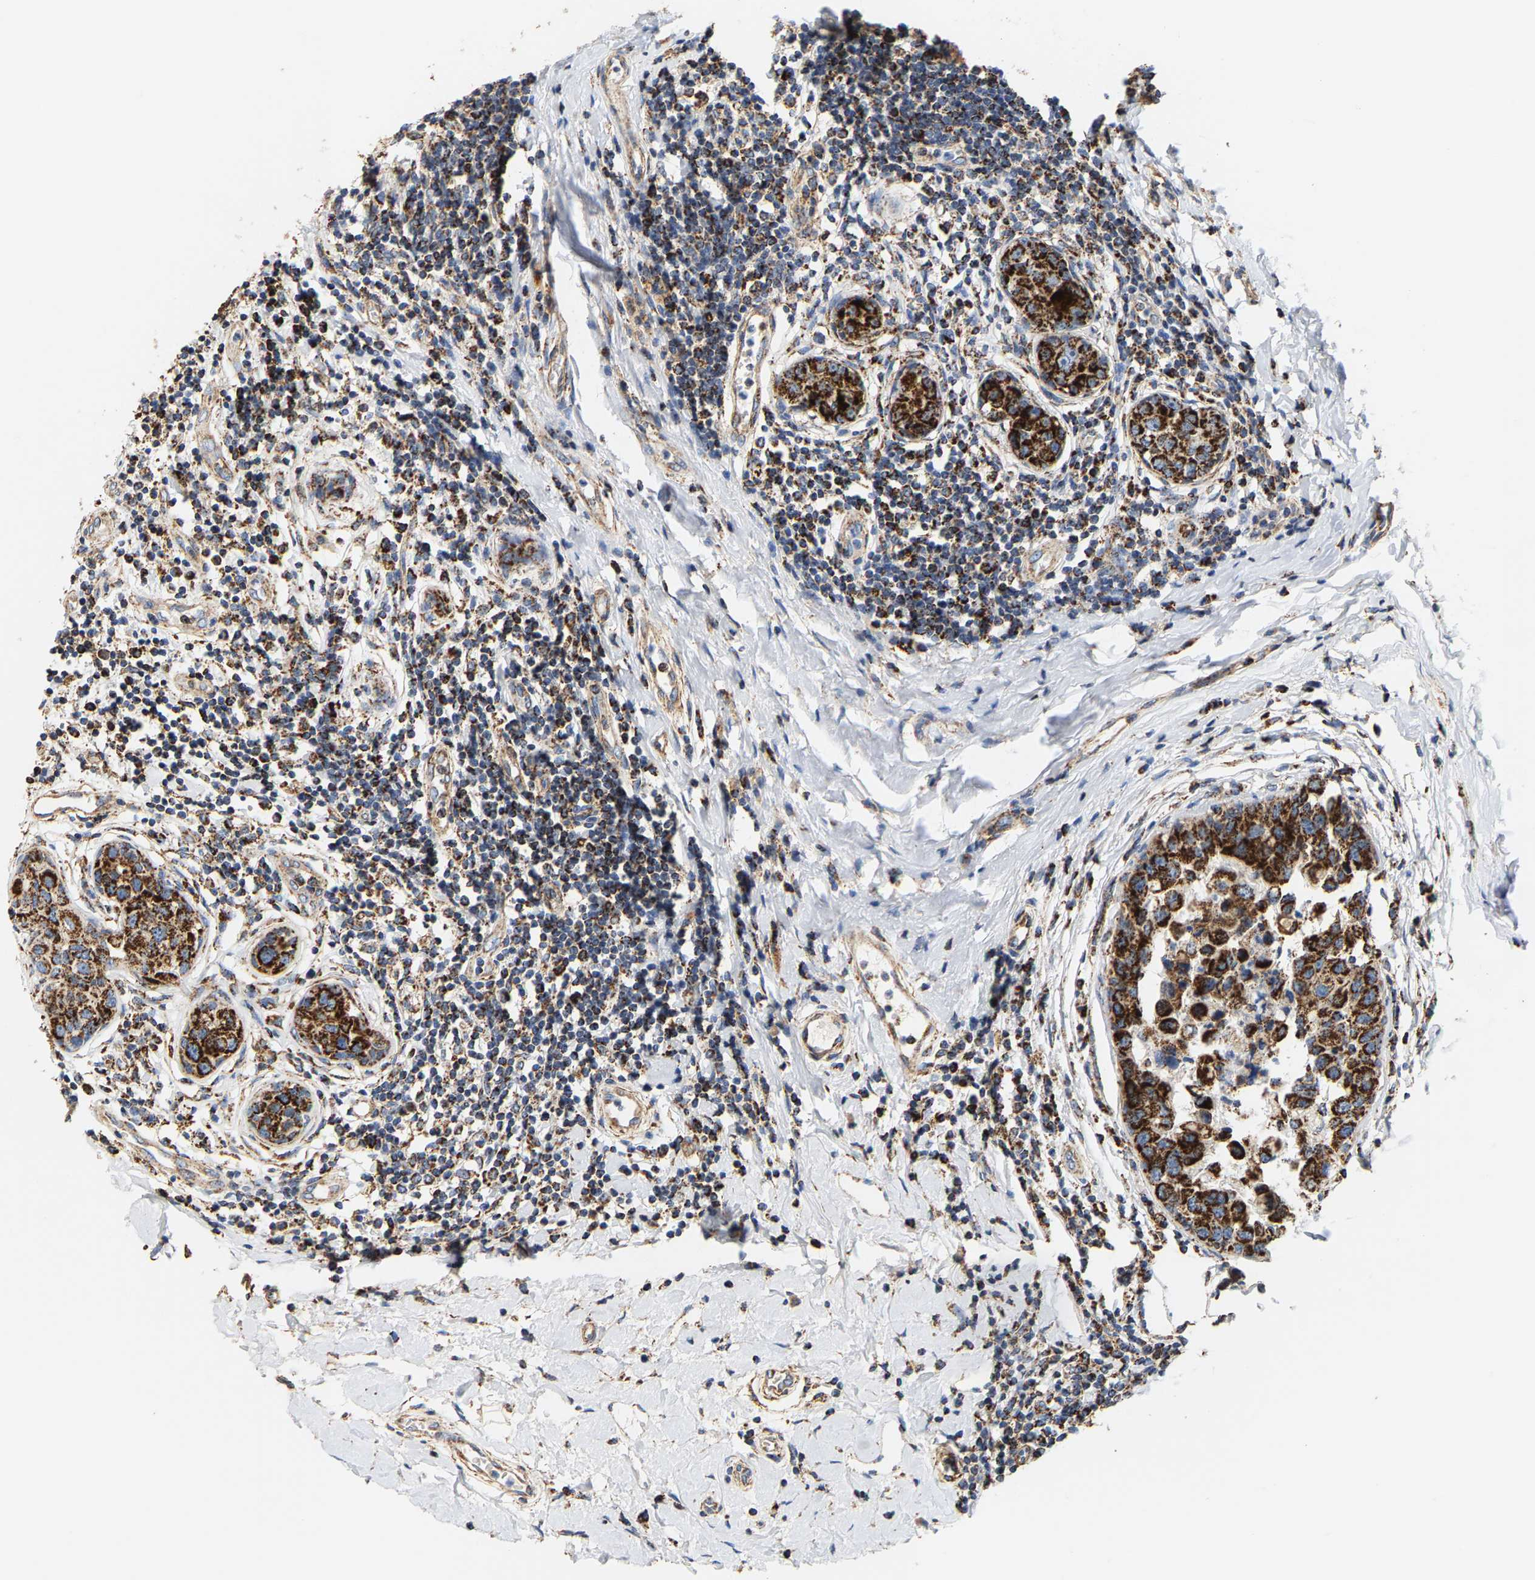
{"staining": {"intensity": "strong", "quantity": ">75%", "location": "cytoplasmic/membranous"}, "tissue": "breast cancer", "cell_type": "Tumor cells", "image_type": "cancer", "snomed": [{"axis": "morphology", "description": "Duct carcinoma"}, {"axis": "topography", "description": "Breast"}], "caption": "An image of human breast cancer (infiltrating ductal carcinoma) stained for a protein displays strong cytoplasmic/membranous brown staining in tumor cells. (DAB (3,3'-diaminobenzidine) IHC, brown staining for protein, blue staining for nuclei).", "gene": "SHMT2", "patient": {"sex": "female", "age": 27}}